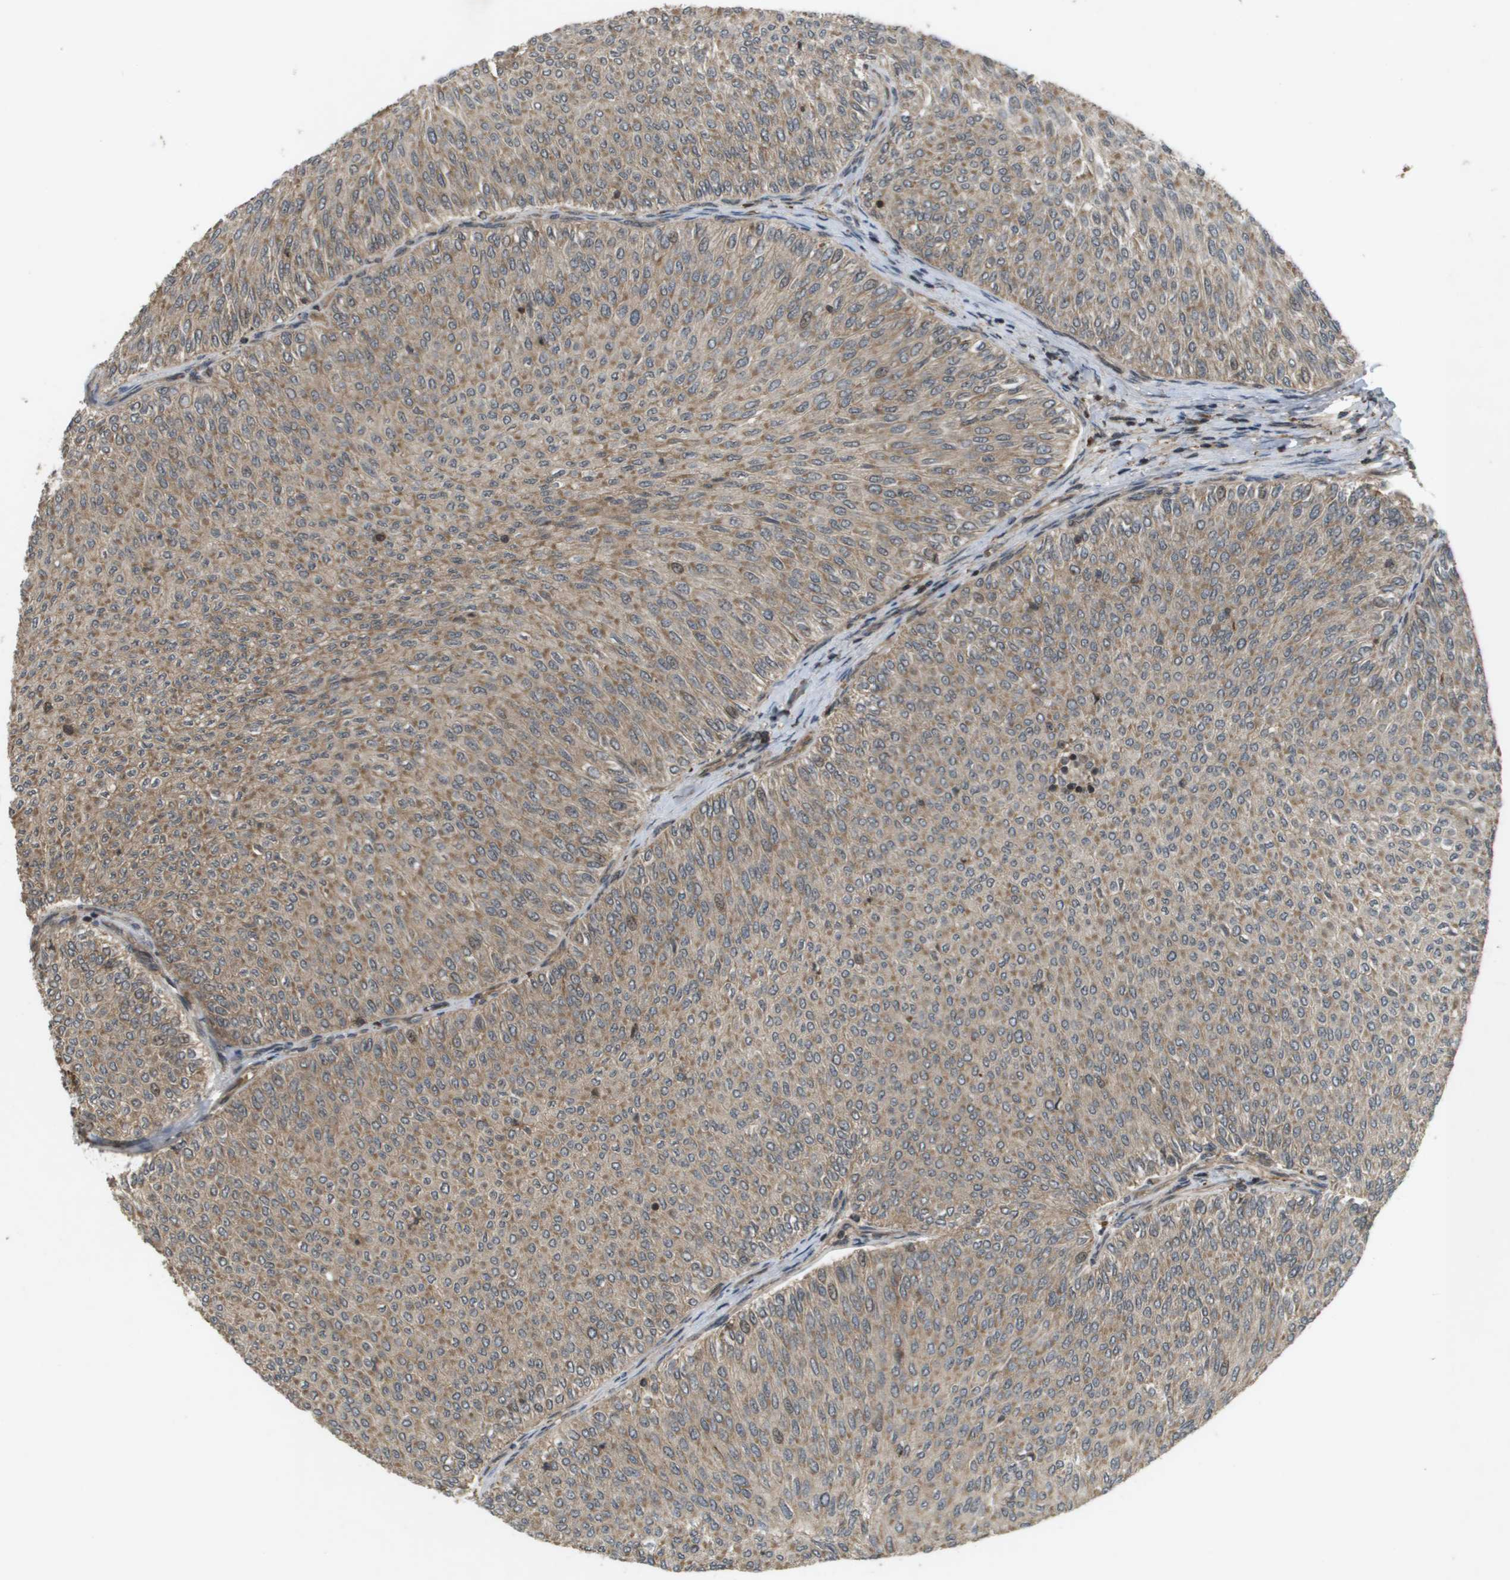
{"staining": {"intensity": "moderate", "quantity": ">75%", "location": "cytoplasmic/membranous"}, "tissue": "urothelial cancer", "cell_type": "Tumor cells", "image_type": "cancer", "snomed": [{"axis": "morphology", "description": "Urothelial carcinoma, Low grade"}, {"axis": "topography", "description": "Urinary bladder"}], "caption": "A brown stain highlights moderate cytoplasmic/membranous positivity of a protein in urothelial cancer tumor cells. The protein is shown in brown color, while the nuclei are stained blue.", "gene": "KIF11", "patient": {"sex": "male", "age": 78}}